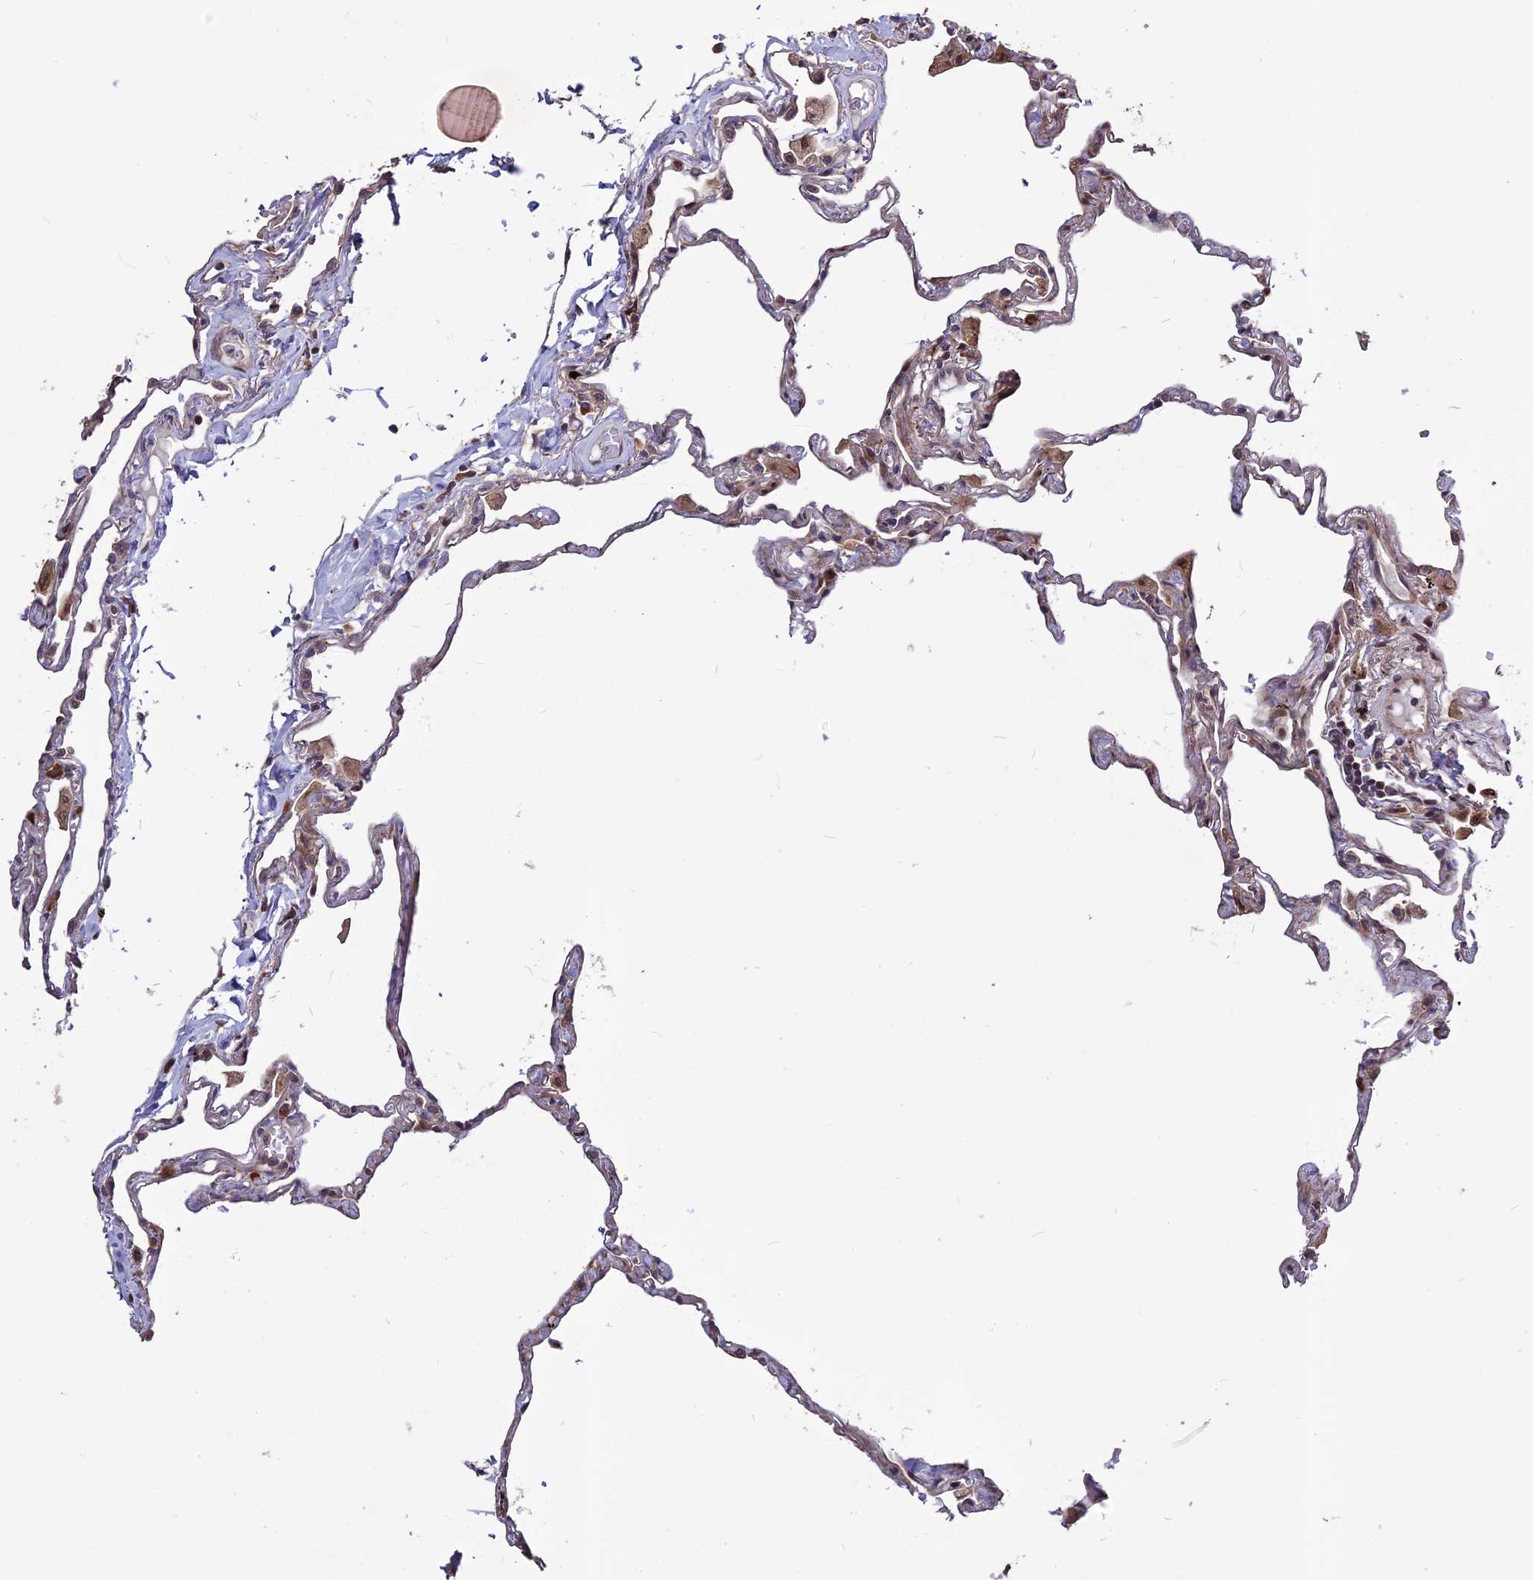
{"staining": {"intensity": "negative", "quantity": "none", "location": "none"}, "tissue": "lung", "cell_type": "Alveolar cells", "image_type": "normal", "snomed": [{"axis": "morphology", "description": "Normal tissue, NOS"}, {"axis": "topography", "description": "Lung"}], "caption": "Alveolar cells show no significant staining in benign lung. (DAB immunohistochemistry with hematoxylin counter stain).", "gene": "SPG21", "patient": {"sex": "female", "age": 67}}